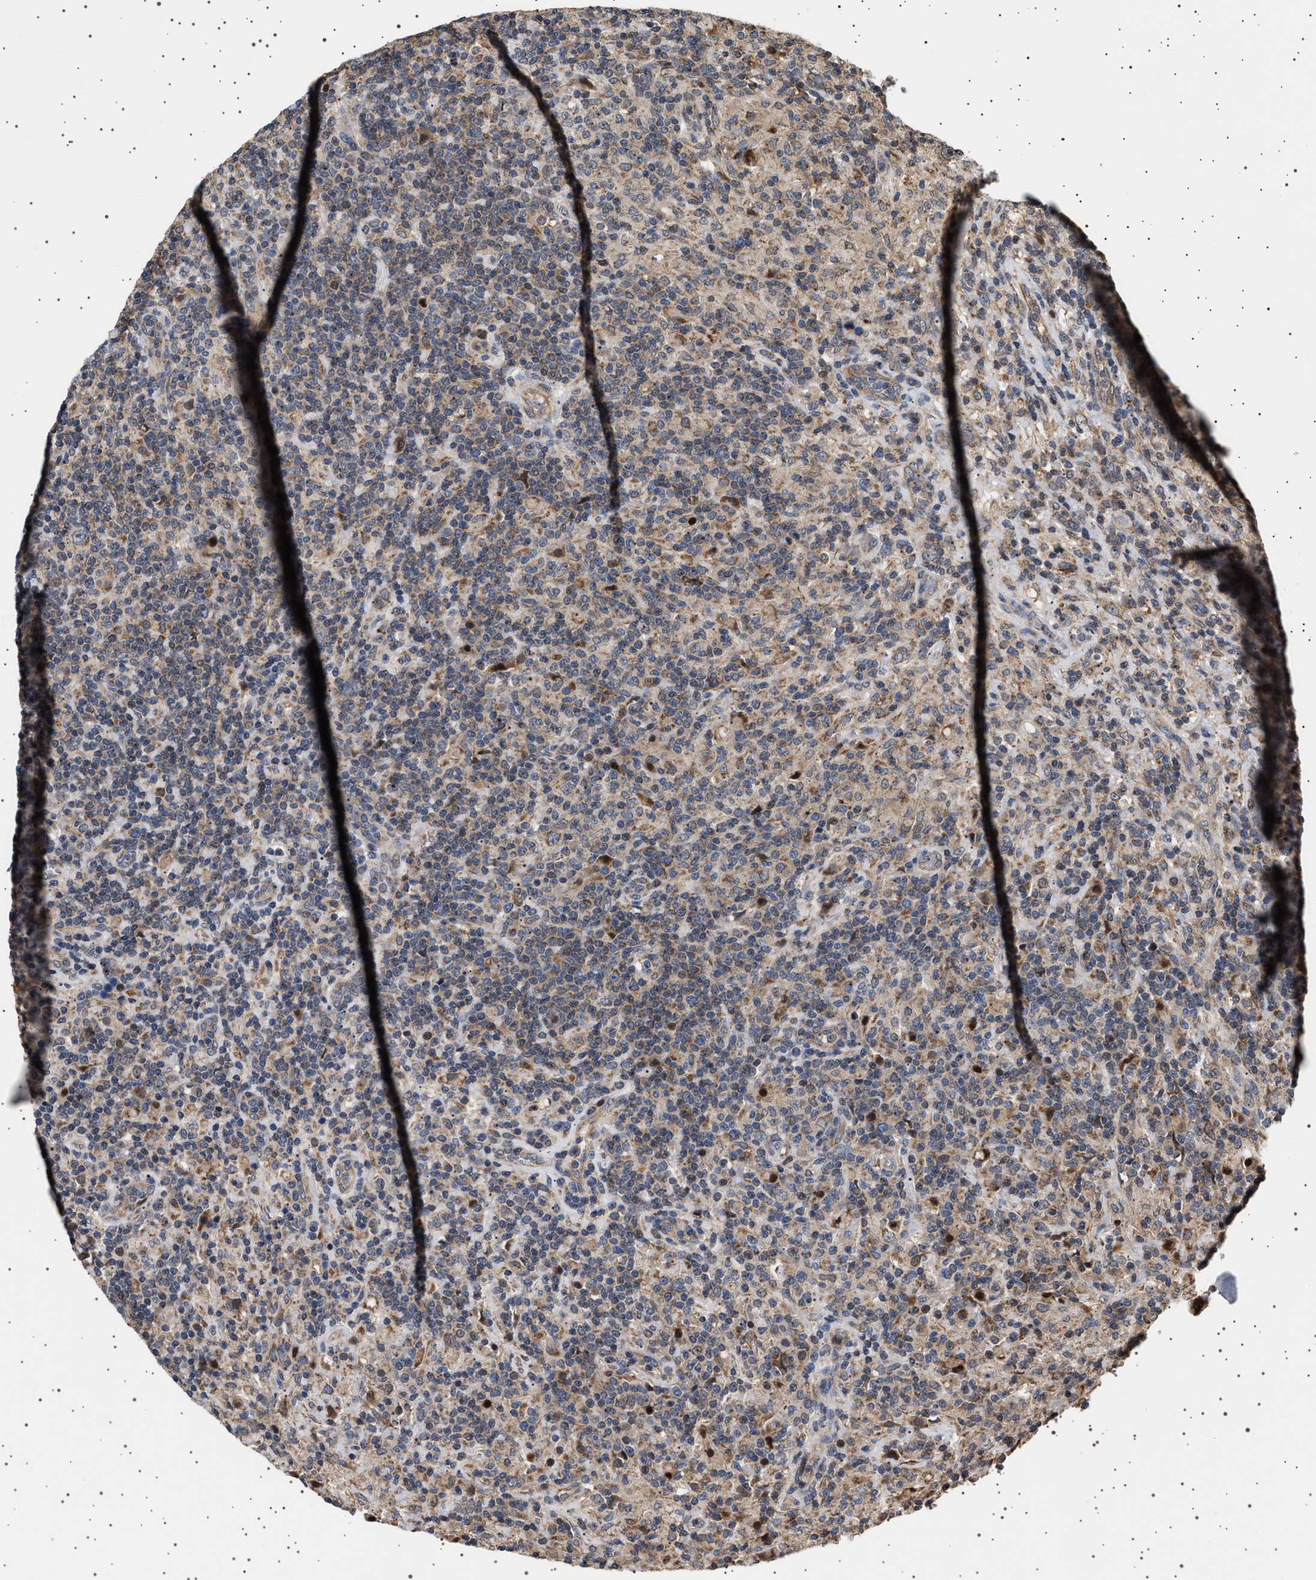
{"staining": {"intensity": "moderate", "quantity": "25%-75%", "location": "cytoplasmic/membranous"}, "tissue": "lymphoma", "cell_type": "Tumor cells", "image_type": "cancer", "snomed": [{"axis": "morphology", "description": "Hodgkin's disease, NOS"}, {"axis": "topography", "description": "Lymph node"}], "caption": "Moderate cytoplasmic/membranous positivity is seen in about 25%-75% of tumor cells in lymphoma. (DAB = brown stain, brightfield microscopy at high magnification).", "gene": "TRUB2", "patient": {"sex": "male", "age": 70}}